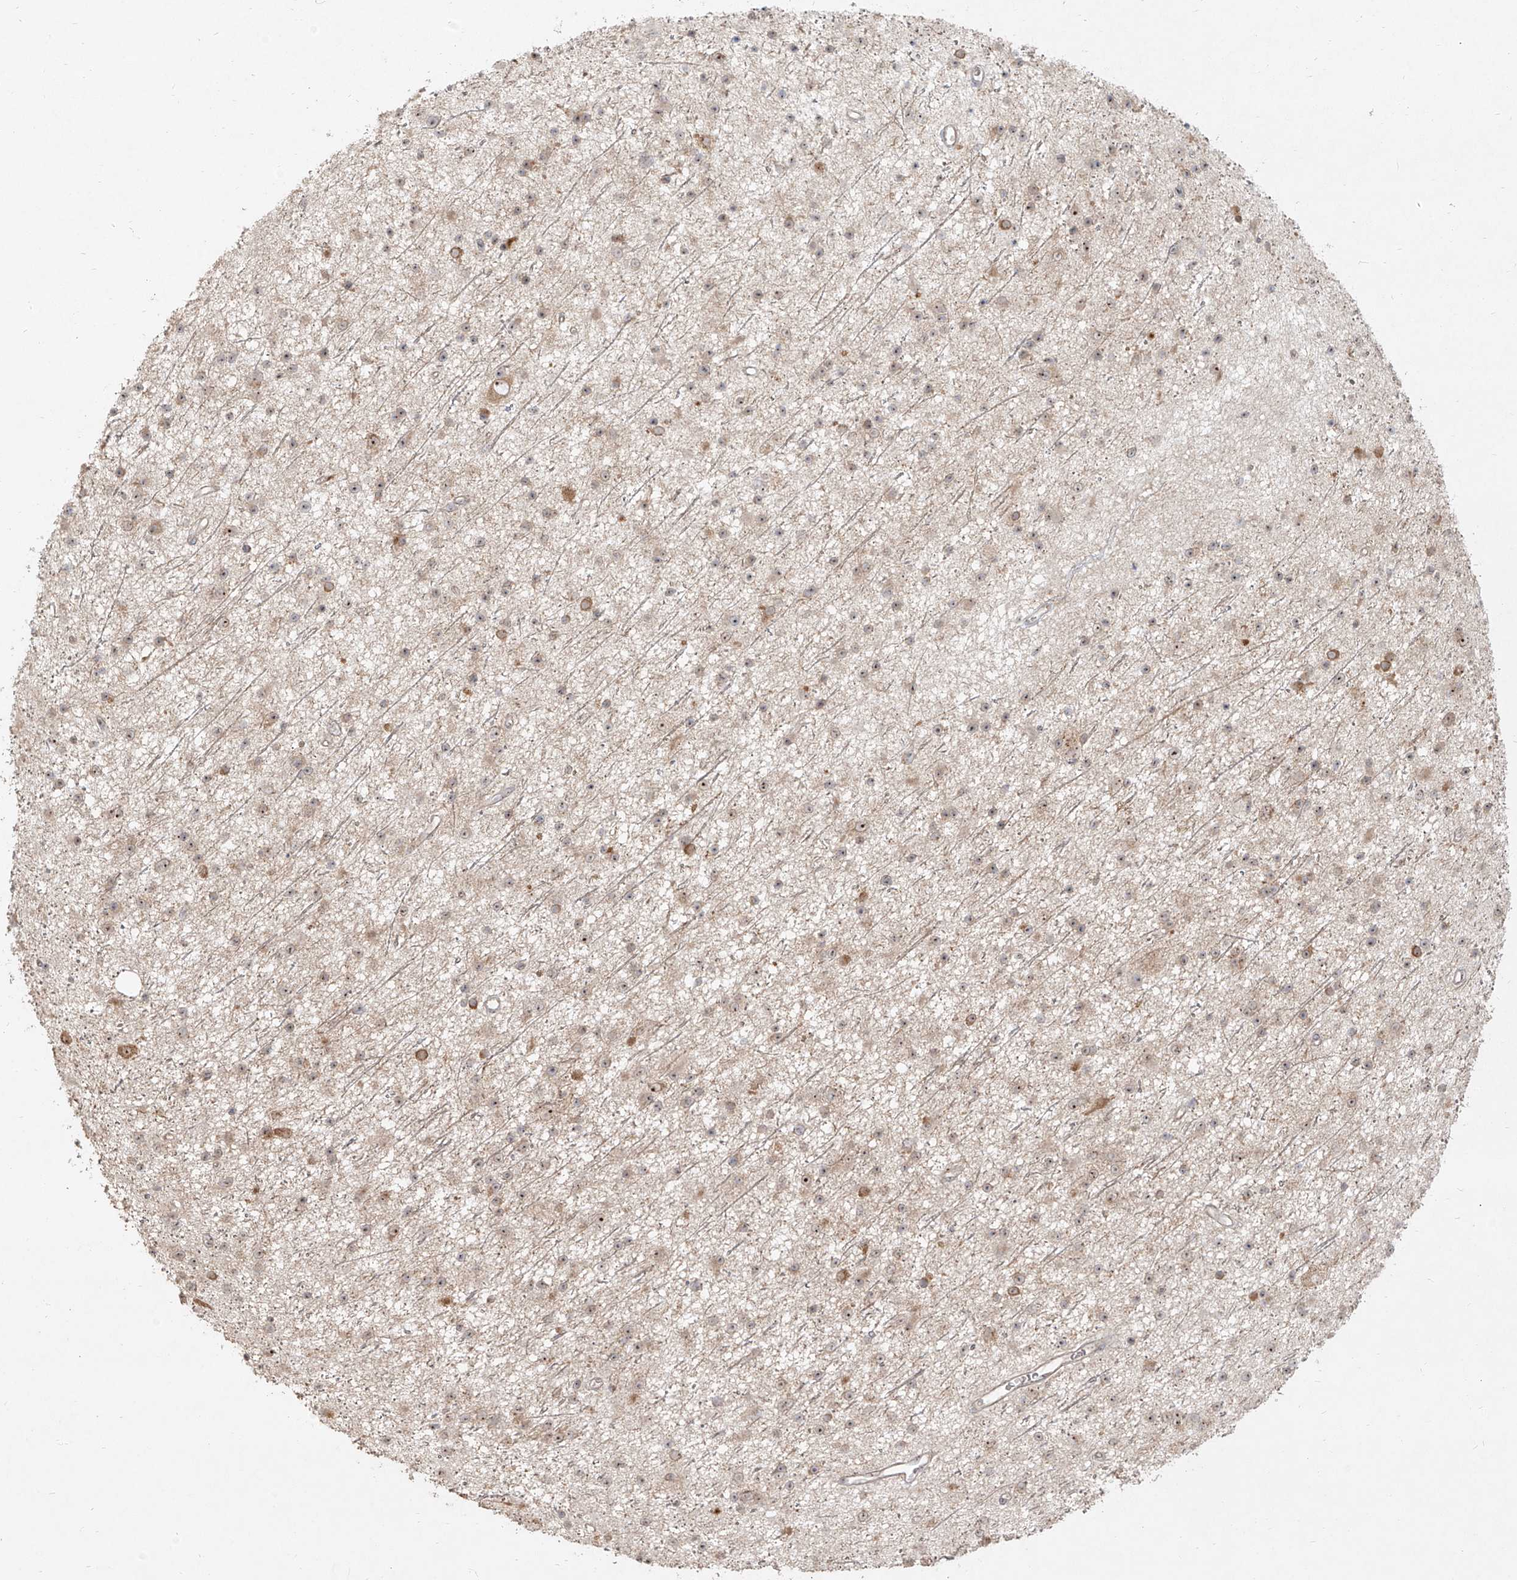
{"staining": {"intensity": "weak", "quantity": ">75%", "location": "cytoplasmic/membranous,nuclear"}, "tissue": "glioma", "cell_type": "Tumor cells", "image_type": "cancer", "snomed": [{"axis": "morphology", "description": "Glioma, malignant, Low grade"}, {"axis": "topography", "description": "Cerebral cortex"}], "caption": "Immunohistochemical staining of malignant glioma (low-grade) shows low levels of weak cytoplasmic/membranous and nuclear expression in about >75% of tumor cells. (brown staining indicates protein expression, while blue staining denotes nuclei).", "gene": "BYSL", "patient": {"sex": "female", "age": 39}}